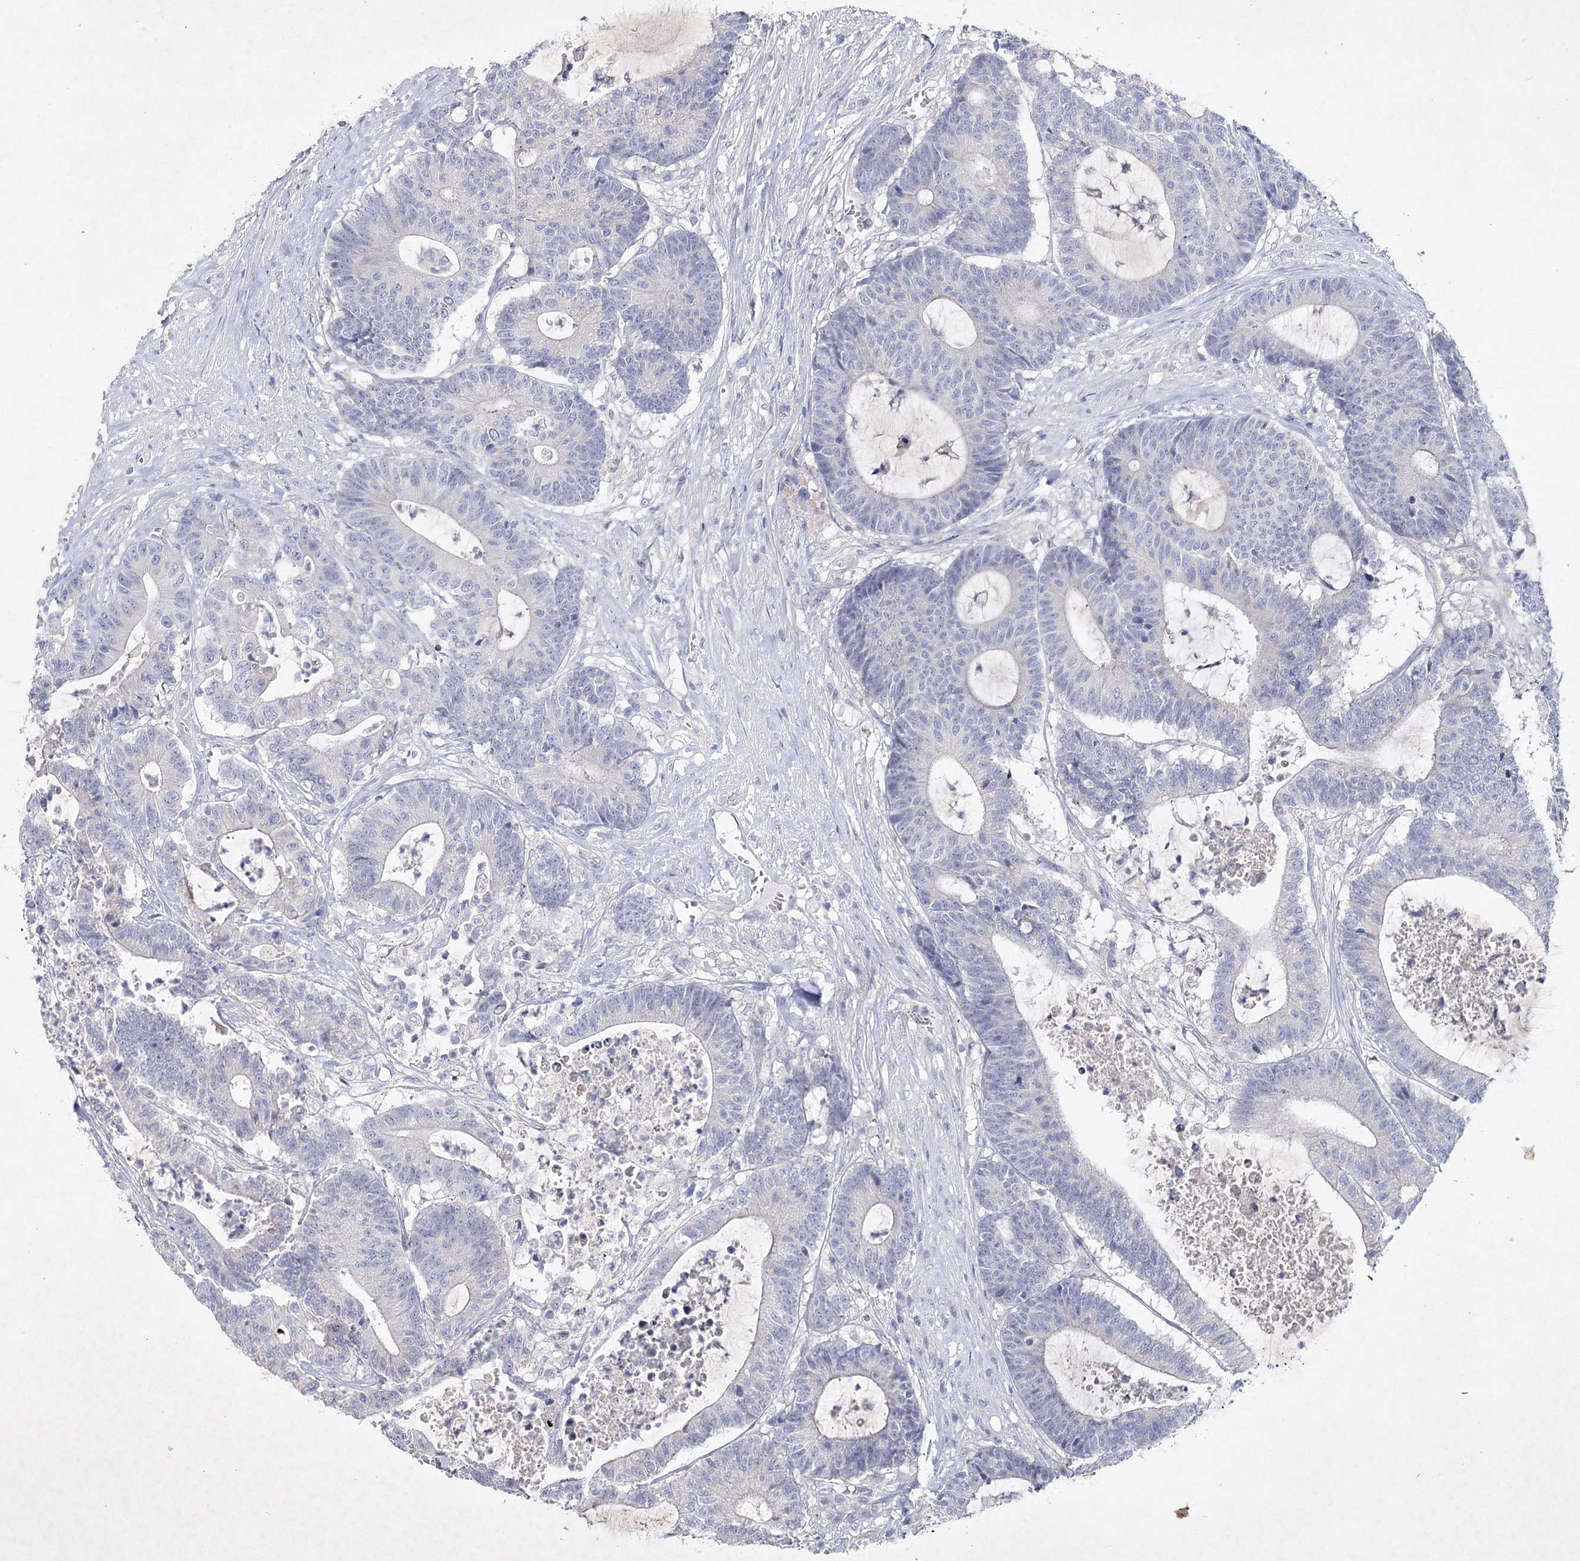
{"staining": {"intensity": "negative", "quantity": "none", "location": "none"}, "tissue": "colorectal cancer", "cell_type": "Tumor cells", "image_type": "cancer", "snomed": [{"axis": "morphology", "description": "Adenocarcinoma, NOS"}, {"axis": "topography", "description": "Colon"}], "caption": "Human colorectal adenocarcinoma stained for a protein using IHC displays no staining in tumor cells.", "gene": "MAP3K13", "patient": {"sex": "female", "age": 84}}